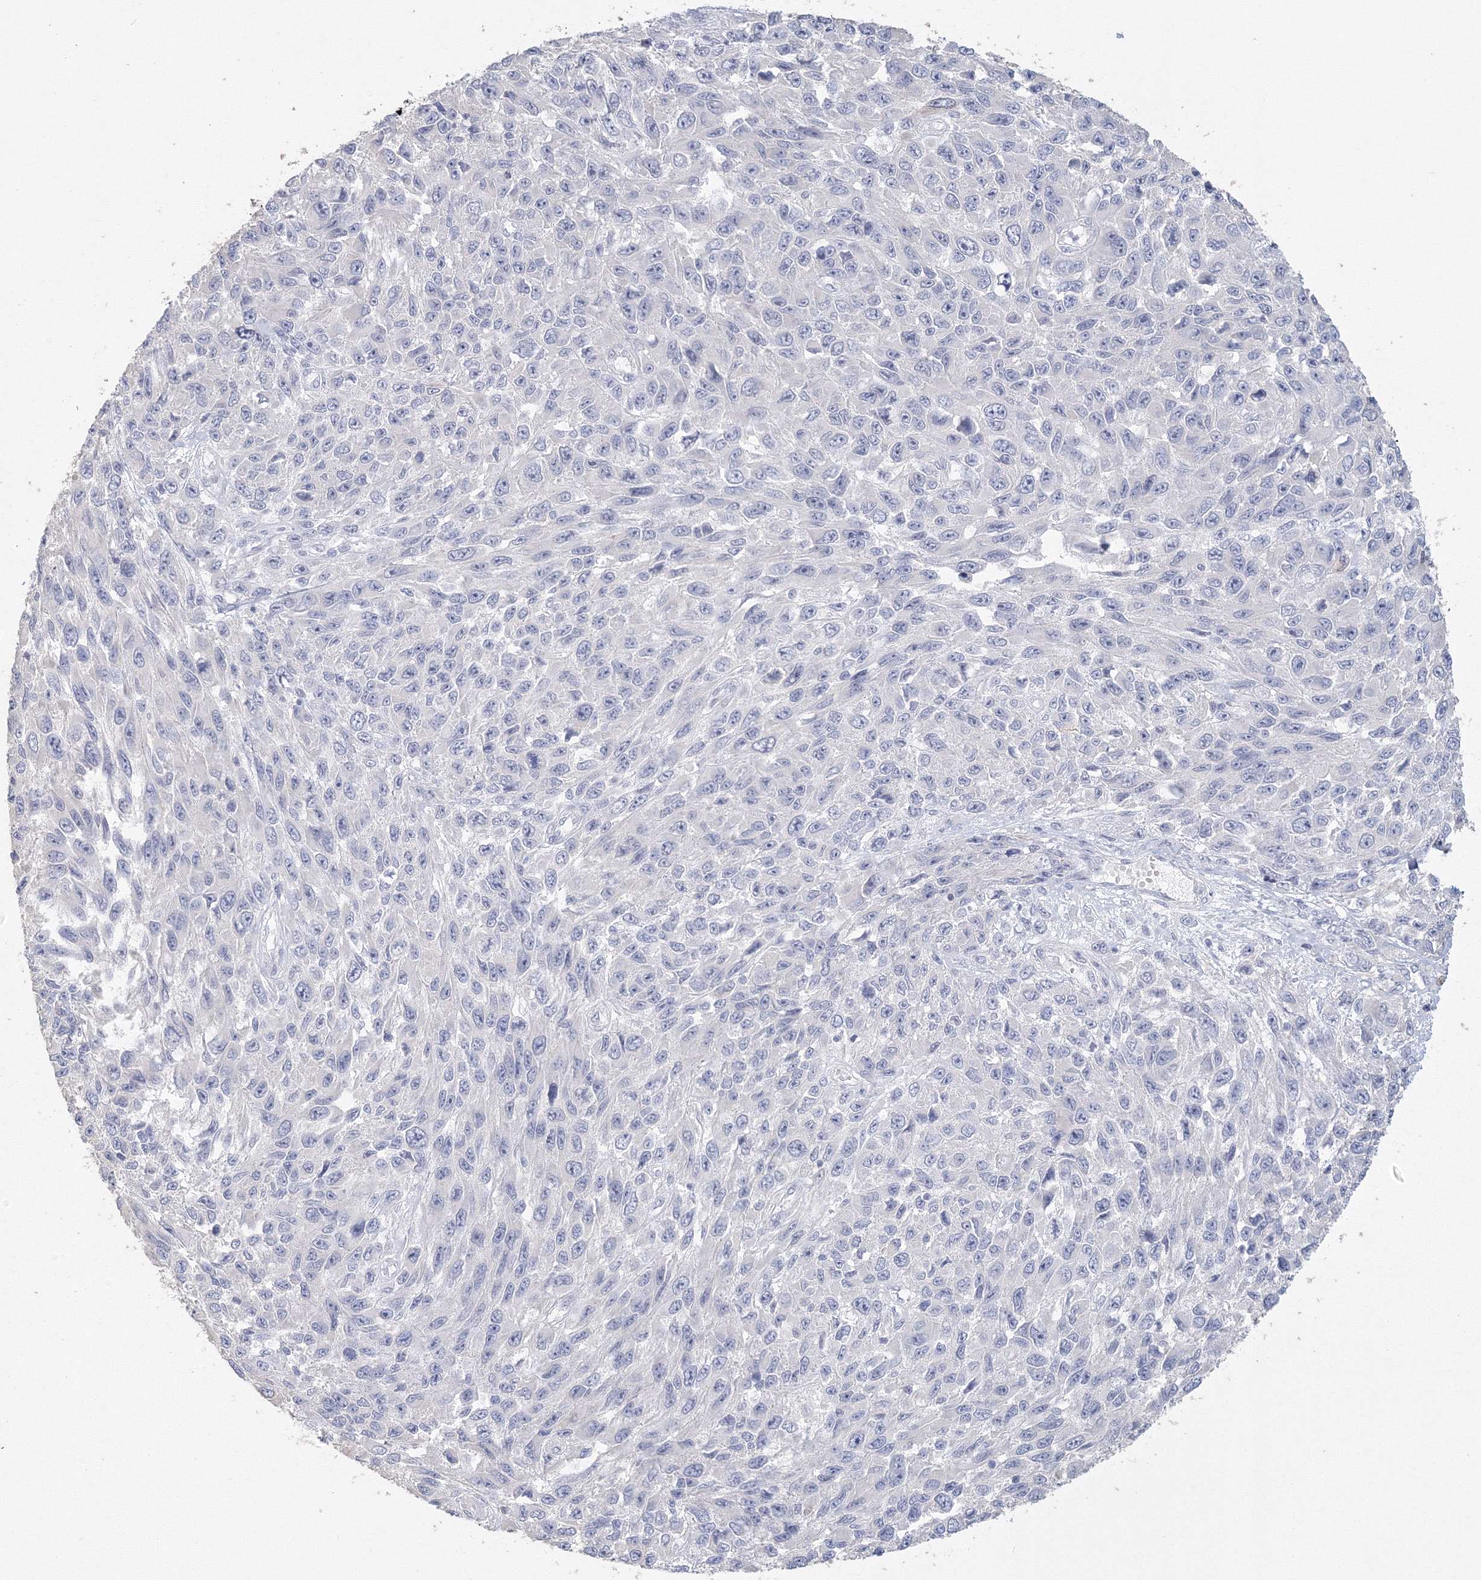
{"staining": {"intensity": "negative", "quantity": "none", "location": "none"}, "tissue": "melanoma", "cell_type": "Tumor cells", "image_type": "cancer", "snomed": [{"axis": "morphology", "description": "Malignant melanoma, NOS"}, {"axis": "topography", "description": "Skin"}], "caption": "Tumor cells are negative for brown protein staining in malignant melanoma.", "gene": "TACC2", "patient": {"sex": "female", "age": 96}}